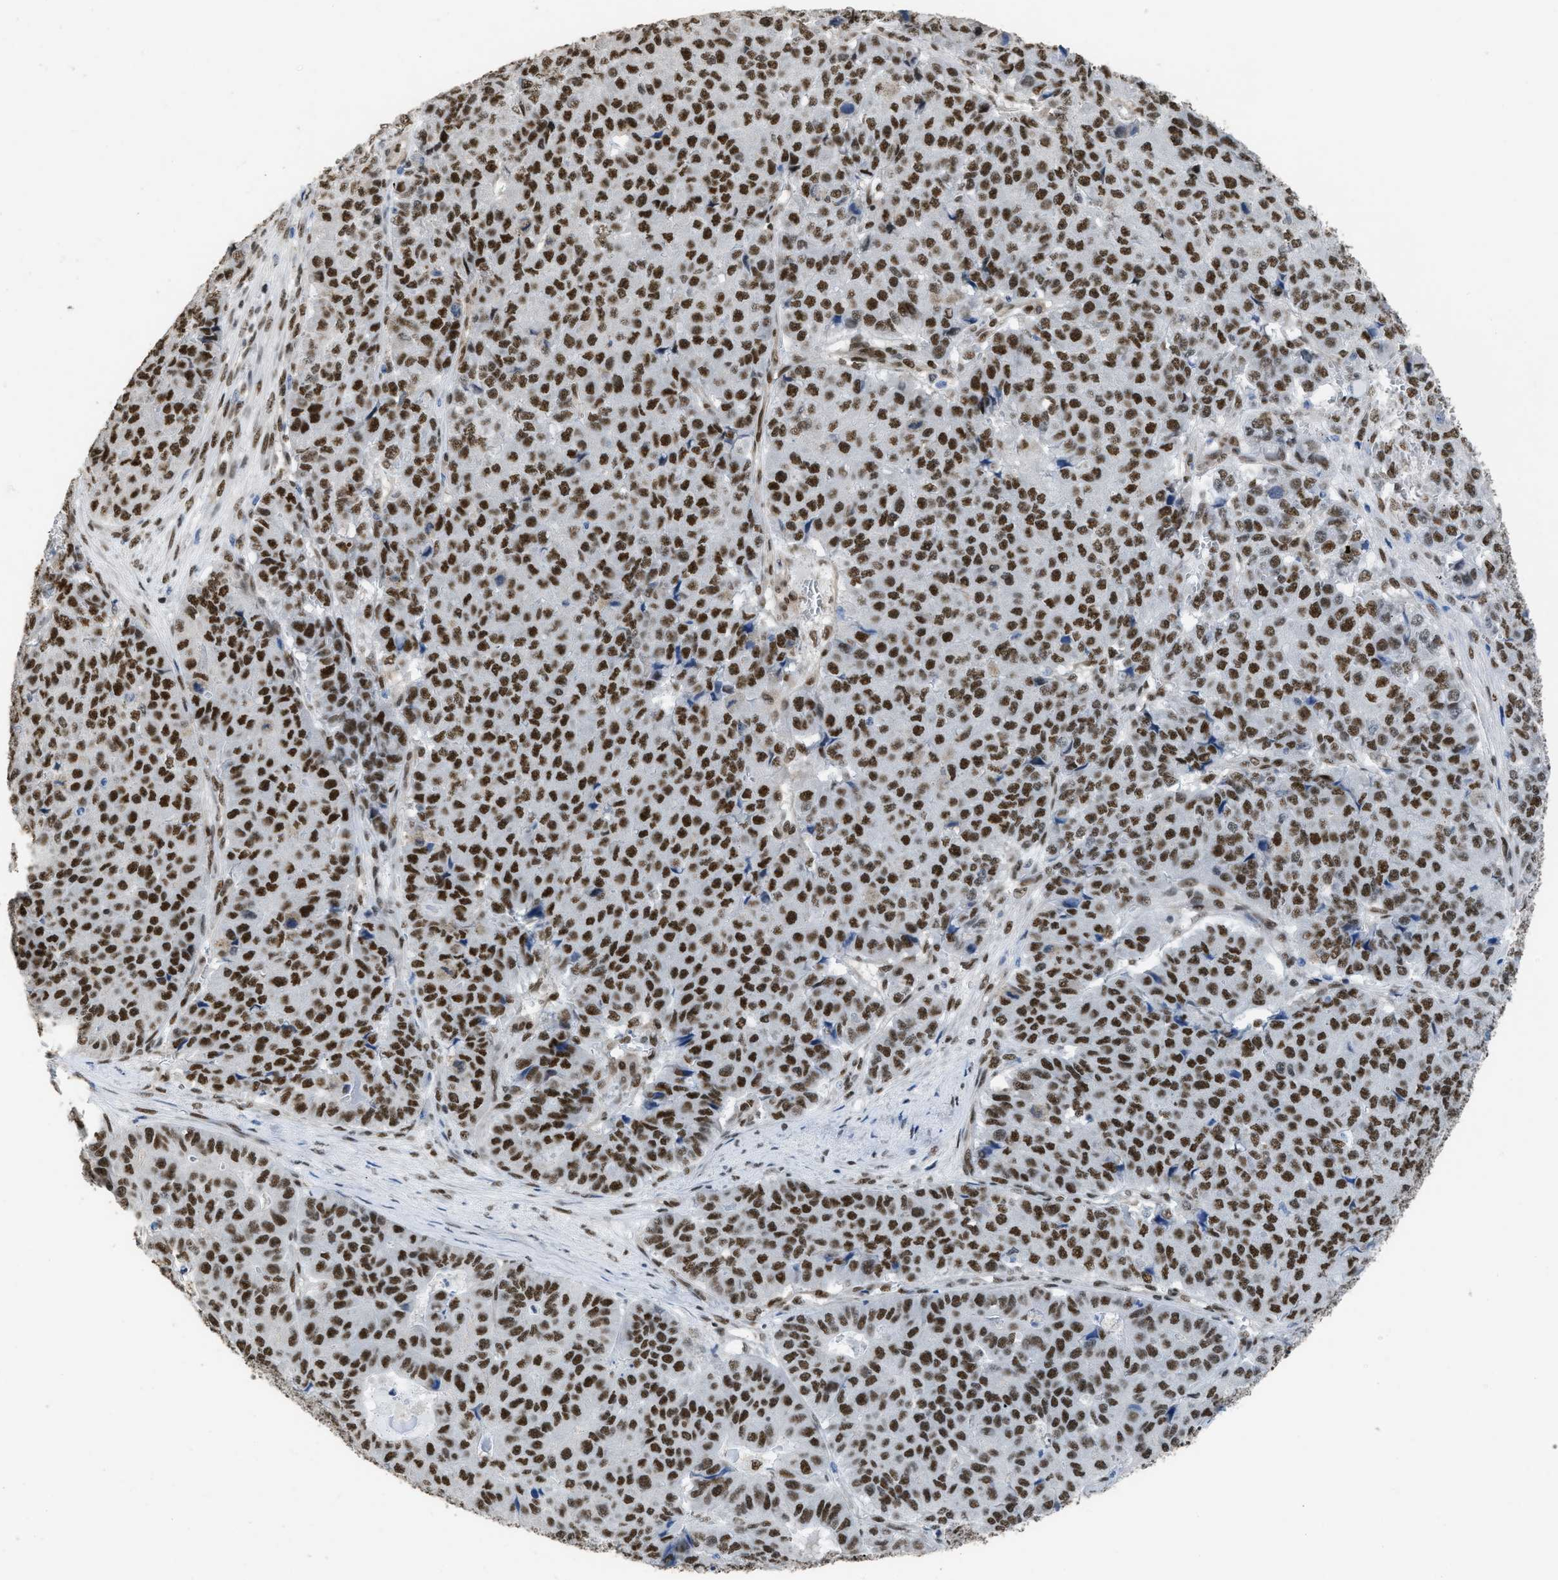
{"staining": {"intensity": "strong", "quantity": ">75%", "location": "nuclear"}, "tissue": "pancreatic cancer", "cell_type": "Tumor cells", "image_type": "cancer", "snomed": [{"axis": "morphology", "description": "Adenocarcinoma, NOS"}, {"axis": "topography", "description": "Pancreas"}], "caption": "Human pancreatic cancer stained for a protein (brown) demonstrates strong nuclear positive expression in about >75% of tumor cells.", "gene": "SCAF4", "patient": {"sex": "male", "age": 50}}